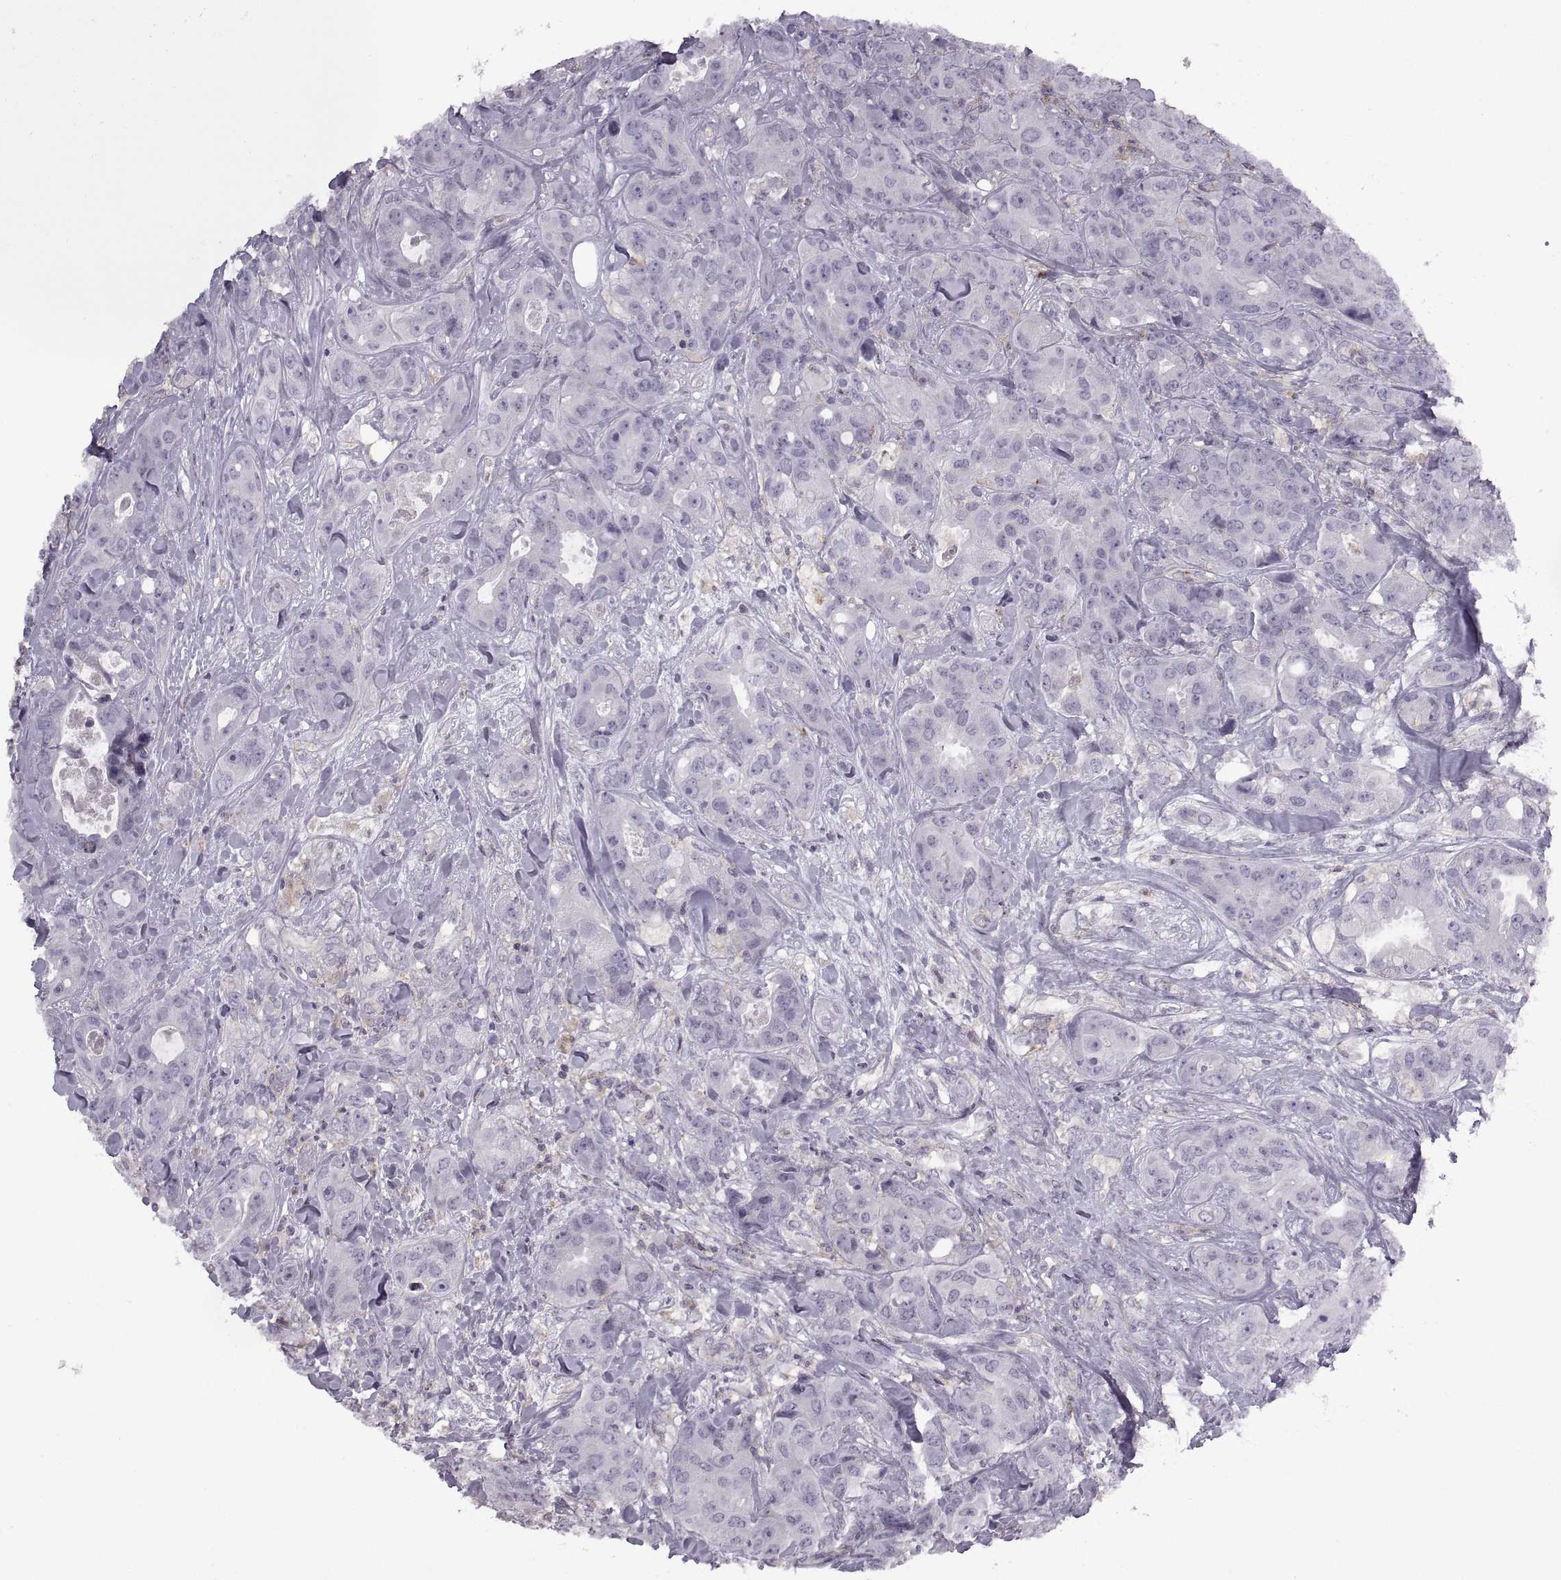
{"staining": {"intensity": "negative", "quantity": "none", "location": "none"}, "tissue": "breast cancer", "cell_type": "Tumor cells", "image_type": "cancer", "snomed": [{"axis": "morphology", "description": "Duct carcinoma"}, {"axis": "topography", "description": "Breast"}], "caption": "The IHC image has no significant positivity in tumor cells of breast cancer (infiltrating ductal carcinoma) tissue.", "gene": "RALB", "patient": {"sex": "female", "age": 43}}